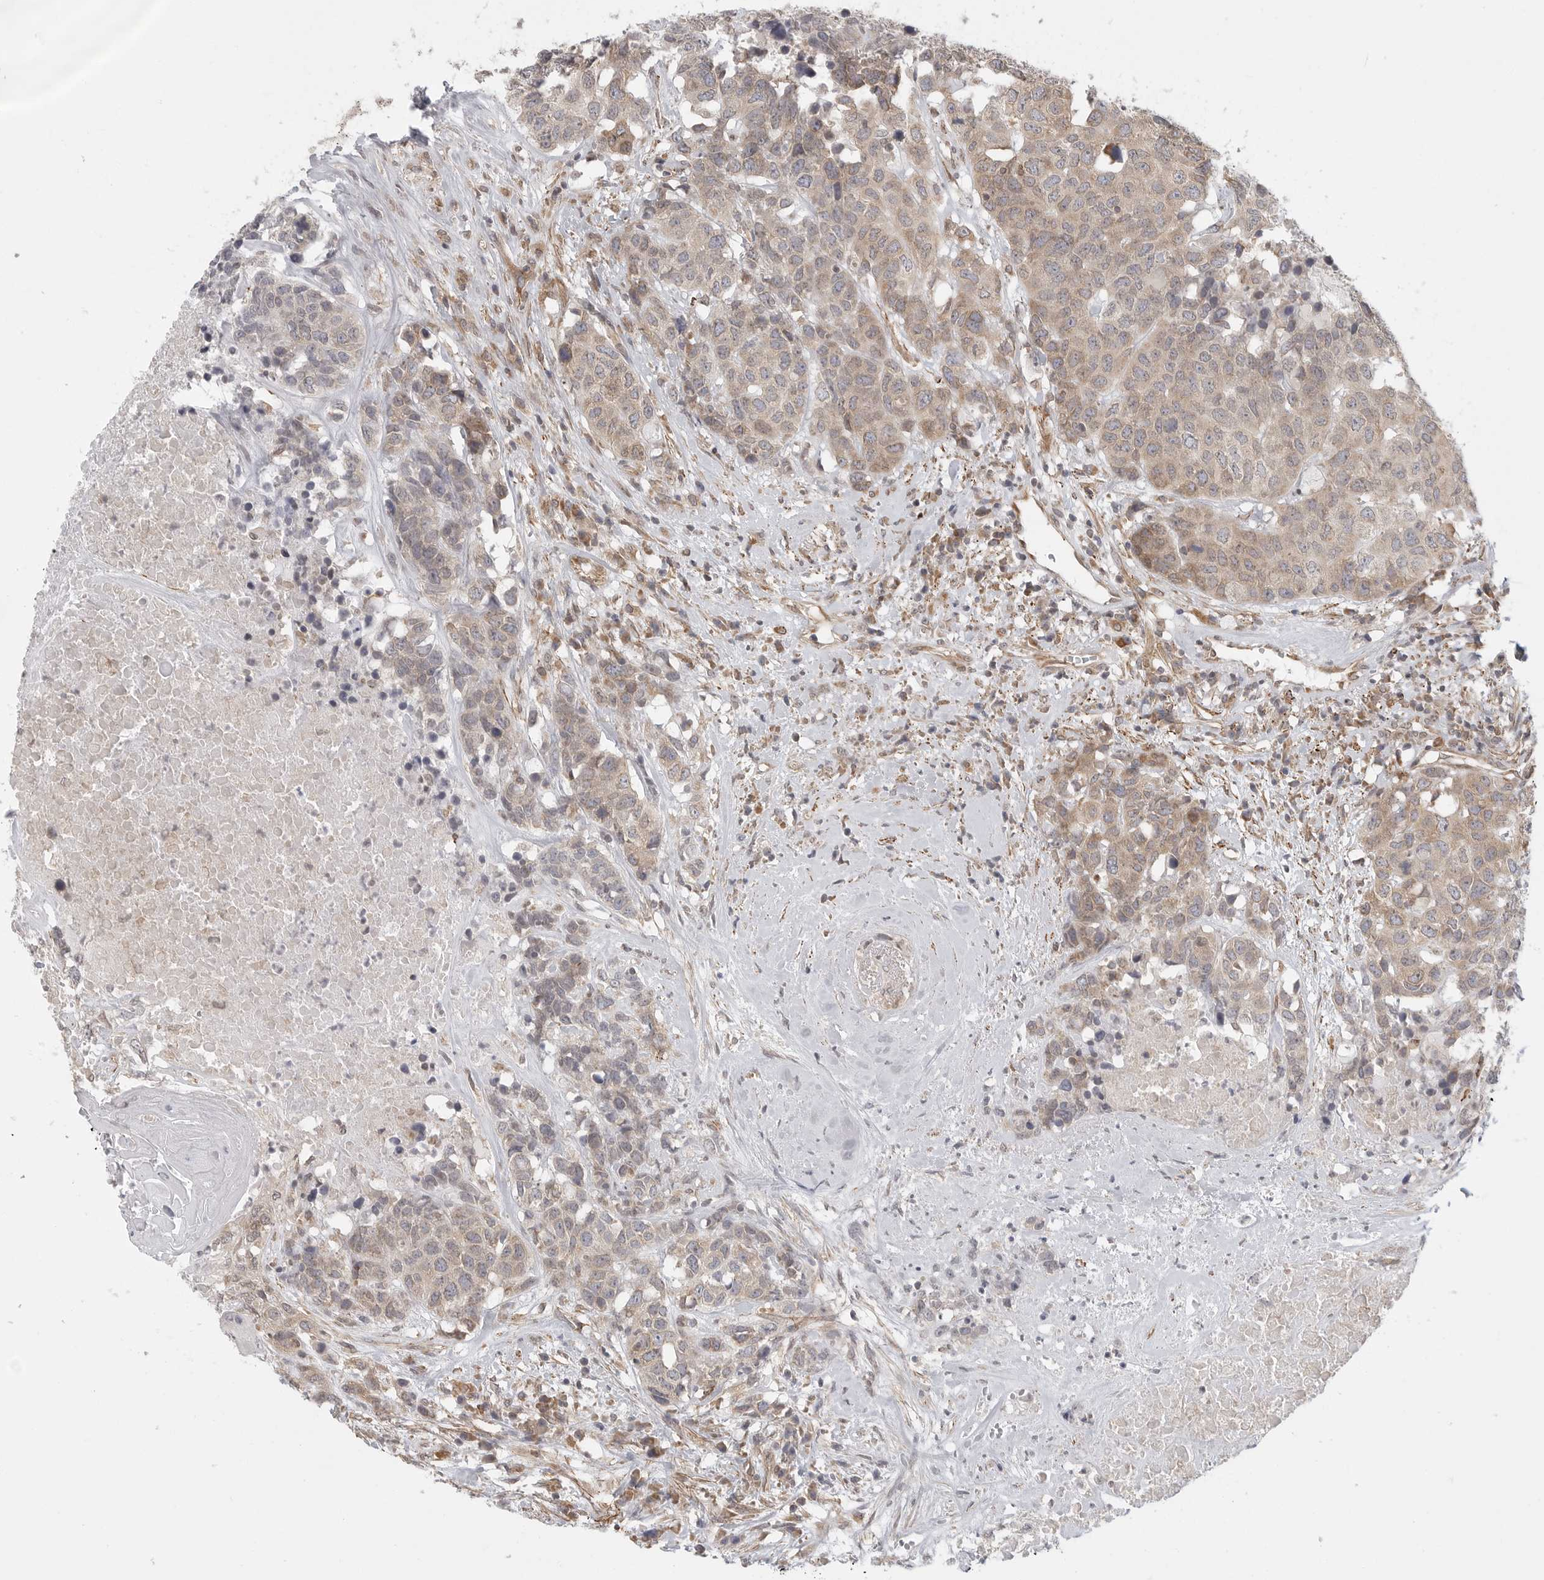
{"staining": {"intensity": "moderate", "quantity": ">75%", "location": "cytoplasmic/membranous"}, "tissue": "head and neck cancer", "cell_type": "Tumor cells", "image_type": "cancer", "snomed": [{"axis": "morphology", "description": "Squamous cell carcinoma, NOS"}, {"axis": "topography", "description": "Head-Neck"}], "caption": "Protein expression analysis of human squamous cell carcinoma (head and neck) reveals moderate cytoplasmic/membranous positivity in approximately >75% of tumor cells. (brown staining indicates protein expression, while blue staining denotes nuclei).", "gene": "CERS2", "patient": {"sex": "male", "age": 66}}